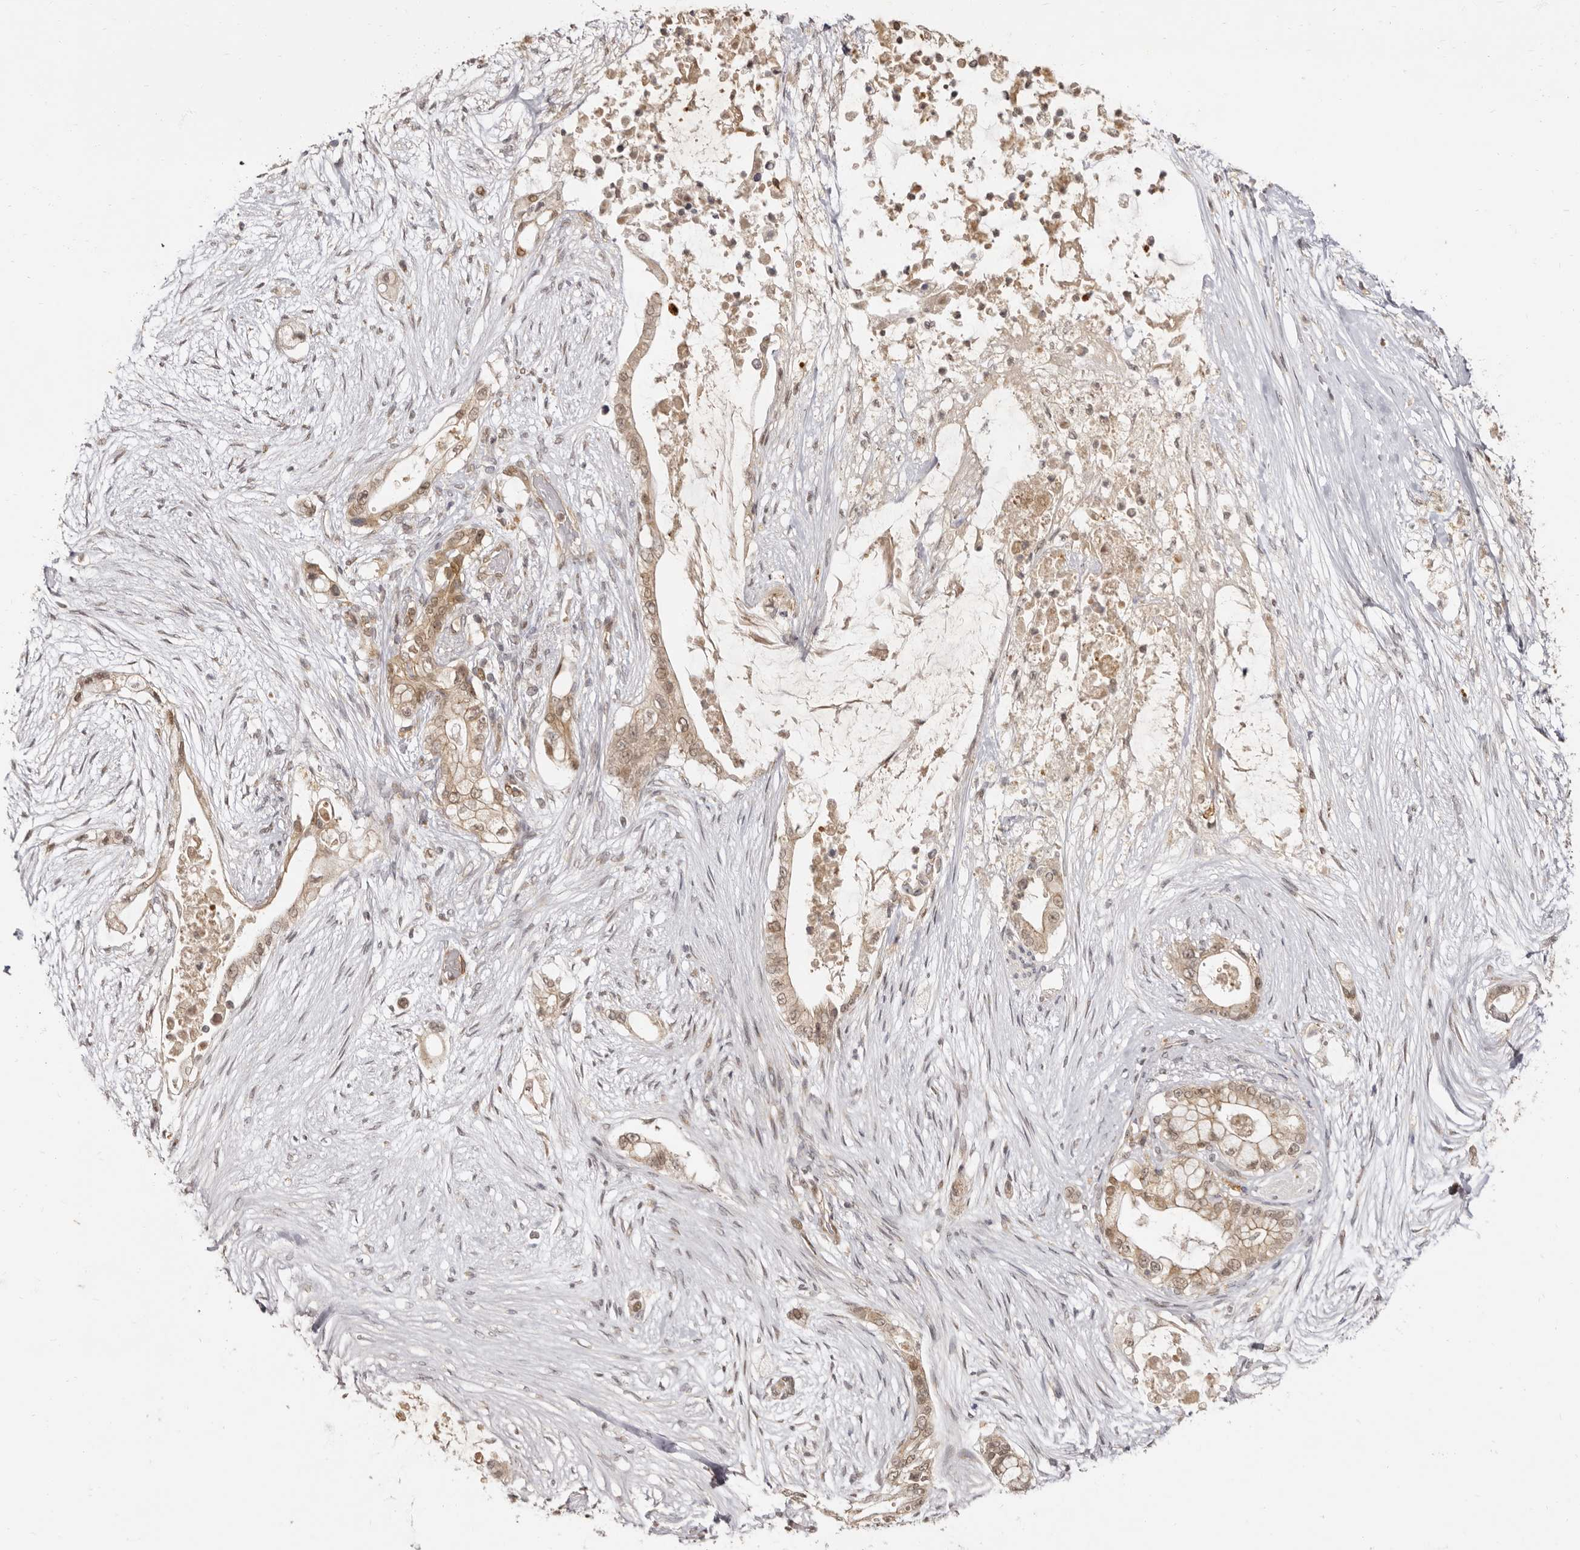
{"staining": {"intensity": "weak", "quantity": ">75%", "location": "cytoplasmic/membranous,nuclear"}, "tissue": "pancreatic cancer", "cell_type": "Tumor cells", "image_type": "cancer", "snomed": [{"axis": "morphology", "description": "Adenocarcinoma, NOS"}, {"axis": "topography", "description": "Pancreas"}], "caption": "Human pancreatic cancer (adenocarcinoma) stained with a protein marker demonstrates weak staining in tumor cells.", "gene": "ZNF326", "patient": {"sex": "male", "age": 53}}